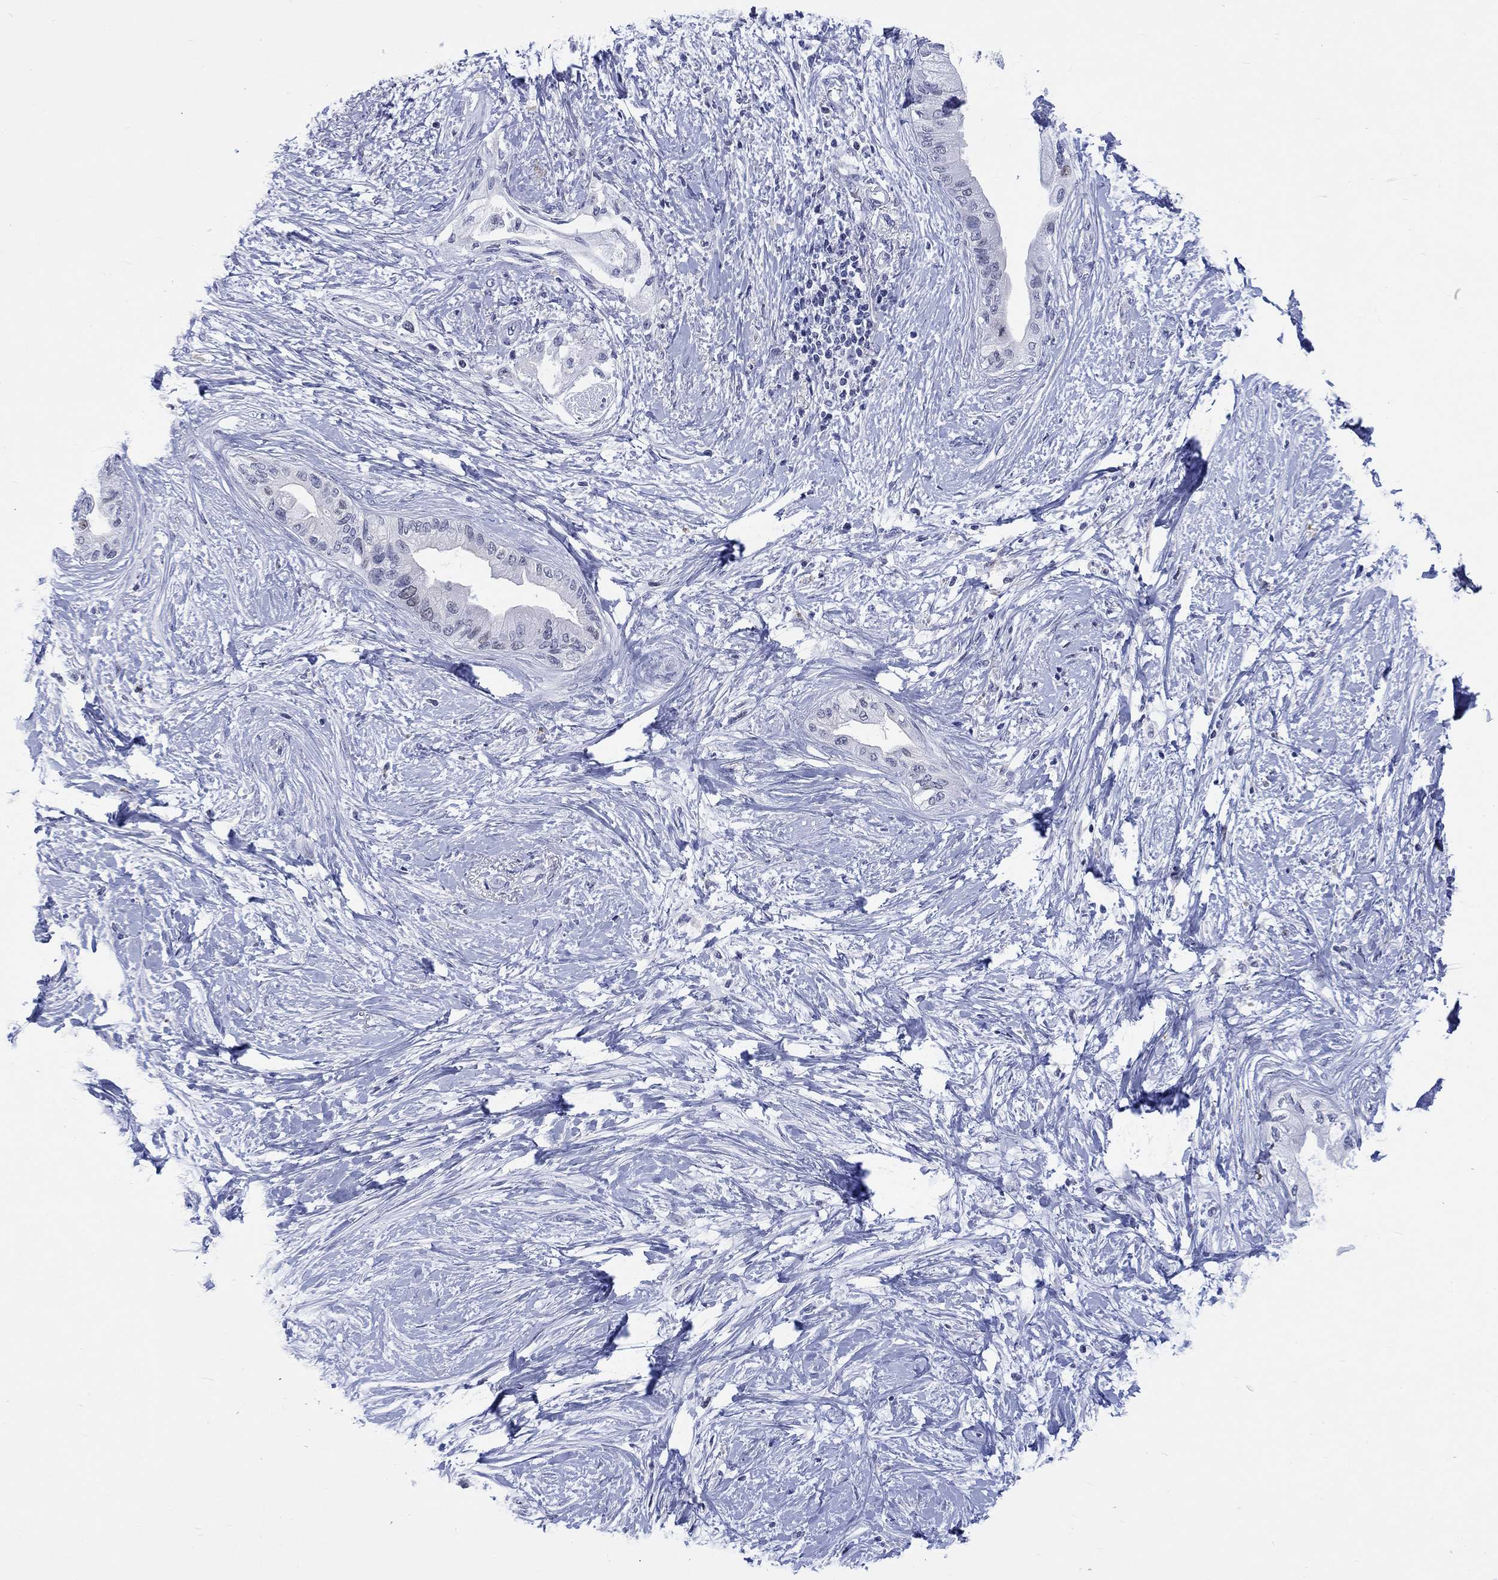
{"staining": {"intensity": "negative", "quantity": "none", "location": "none"}, "tissue": "pancreatic cancer", "cell_type": "Tumor cells", "image_type": "cancer", "snomed": [{"axis": "morphology", "description": "Normal tissue, NOS"}, {"axis": "morphology", "description": "Adenocarcinoma, NOS"}, {"axis": "topography", "description": "Pancreas"}, {"axis": "topography", "description": "Duodenum"}], "caption": "This is an immunohistochemistry (IHC) histopathology image of pancreatic cancer (adenocarcinoma). There is no expression in tumor cells.", "gene": "CDCA2", "patient": {"sex": "female", "age": 60}}